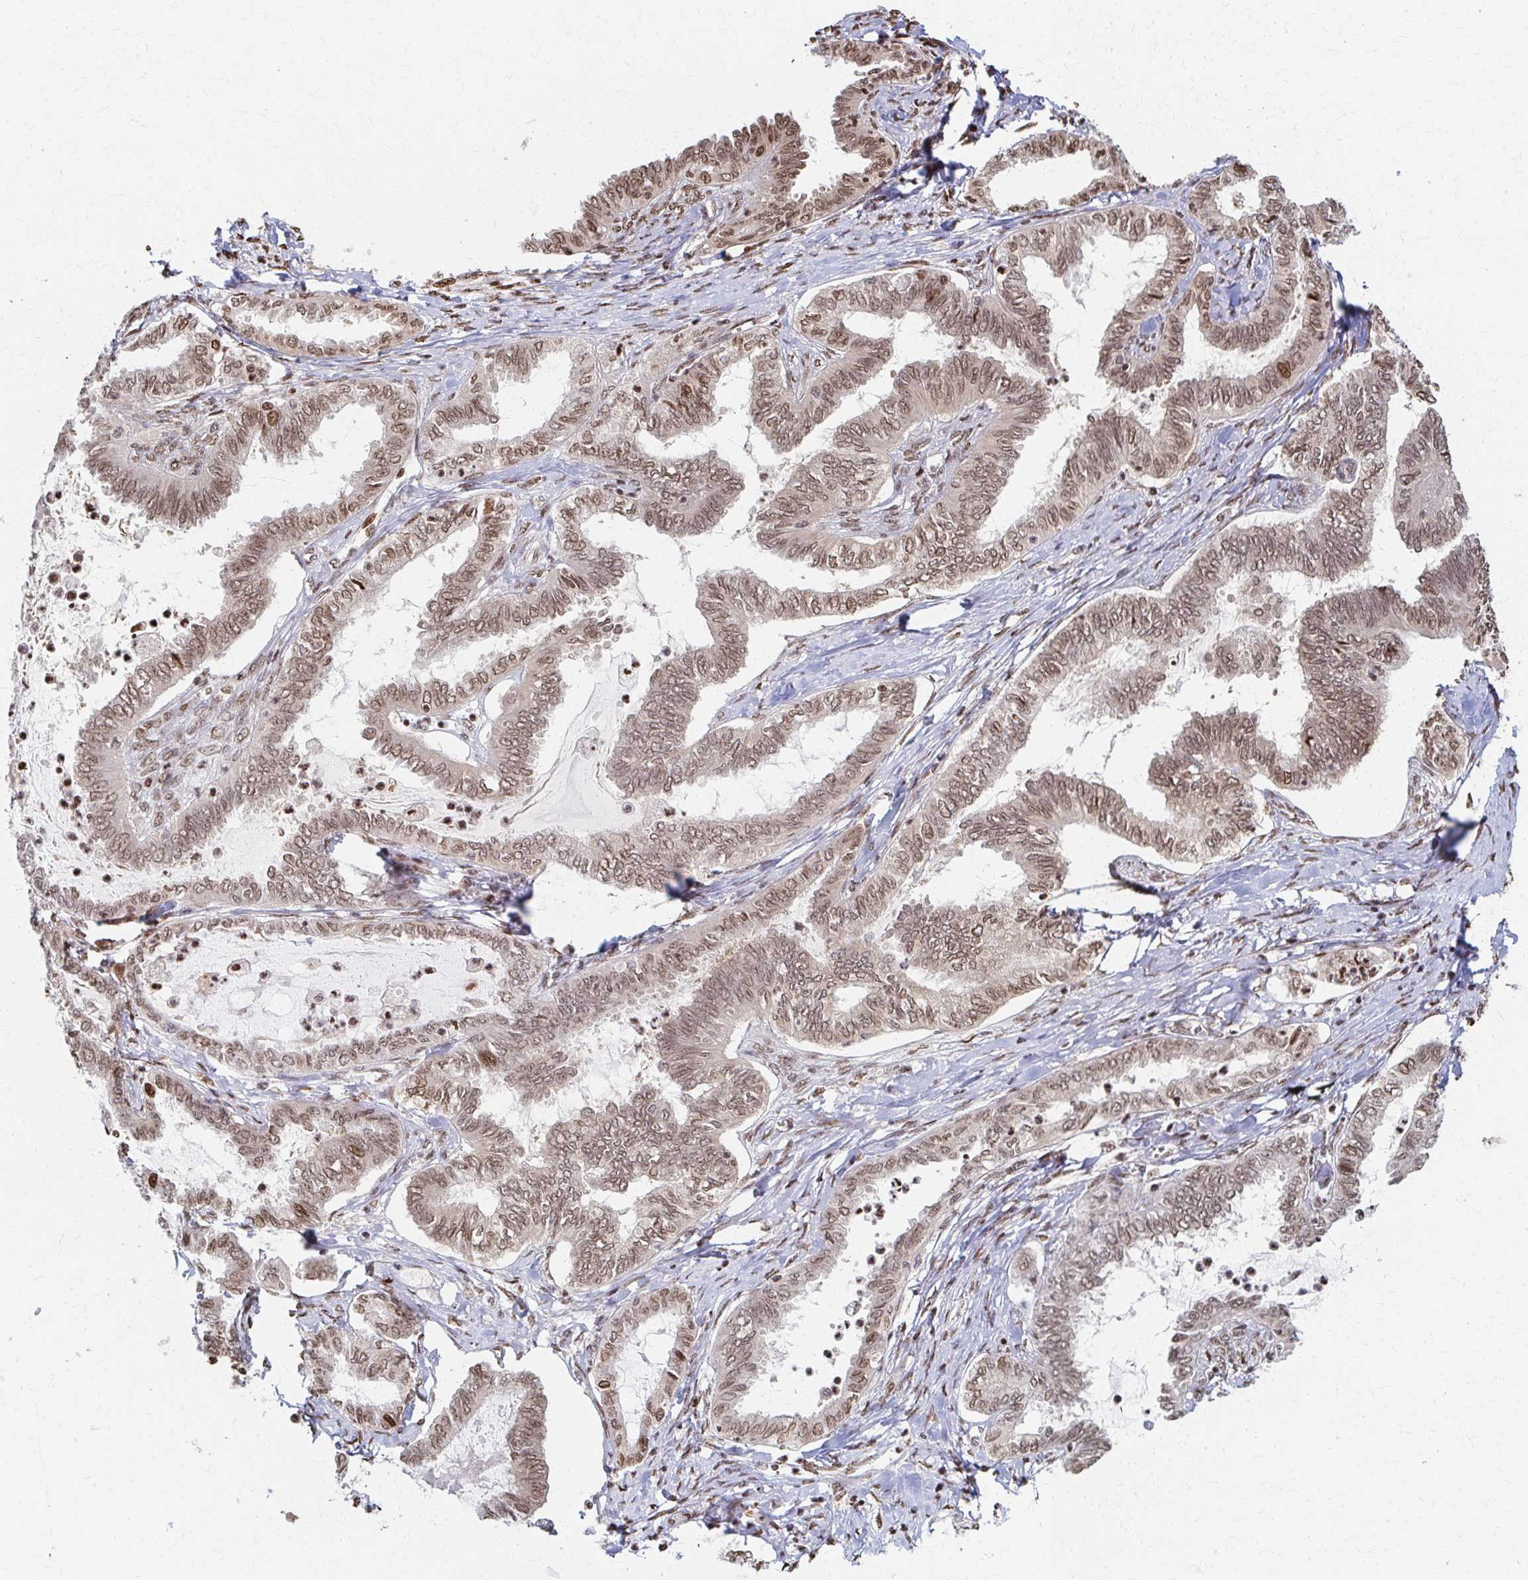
{"staining": {"intensity": "moderate", "quantity": ">75%", "location": "nuclear"}, "tissue": "ovarian cancer", "cell_type": "Tumor cells", "image_type": "cancer", "snomed": [{"axis": "morphology", "description": "Carcinoma, endometroid"}, {"axis": "topography", "description": "Ovary"}], "caption": "Human ovarian cancer (endometroid carcinoma) stained with a brown dye reveals moderate nuclear positive positivity in about >75% of tumor cells.", "gene": "PSMD7", "patient": {"sex": "female", "age": 70}}